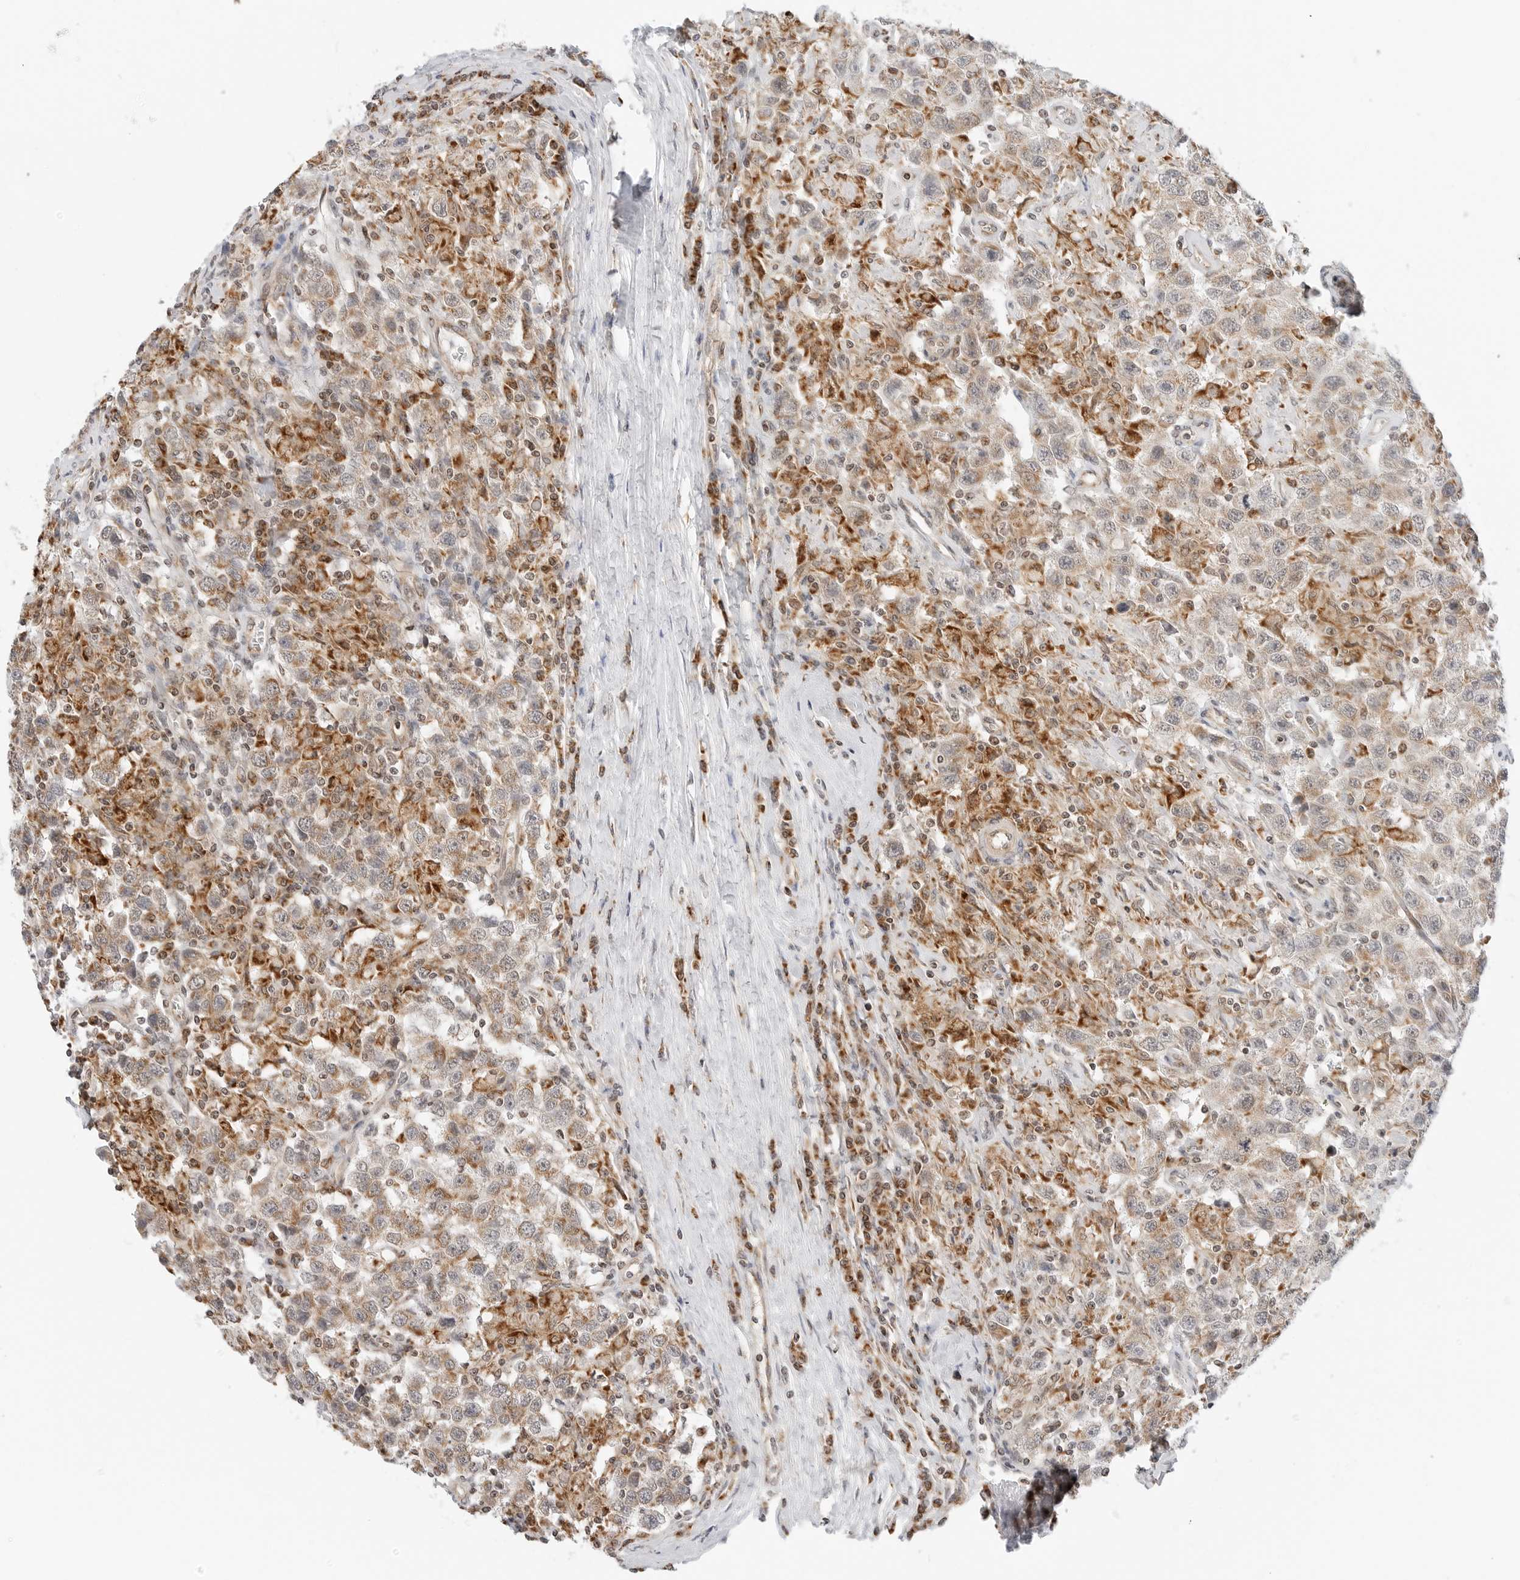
{"staining": {"intensity": "weak", "quantity": ">75%", "location": "cytoplasmic/membranous"}, "tissue": "testis cancer", "cell_type": "Tumor cells", "image_type": "cancer", "snomed": [{"axis": "morphology", "description": "Seminoma, NOS"}, {"axis": "topography", "description": "Testis"}], "caption": "The photomicrograph shows a brown stain indicating the presence of a protein in the cytoplasmic/membranous of tumor cells in seminoma (testis). (Stains: DAB in brown, nuclei in blue, Microscopy: brightfield microscopy at high magnification).", "gene": "POLR3GL", "patient": {"sex": "male", "age": 41}}